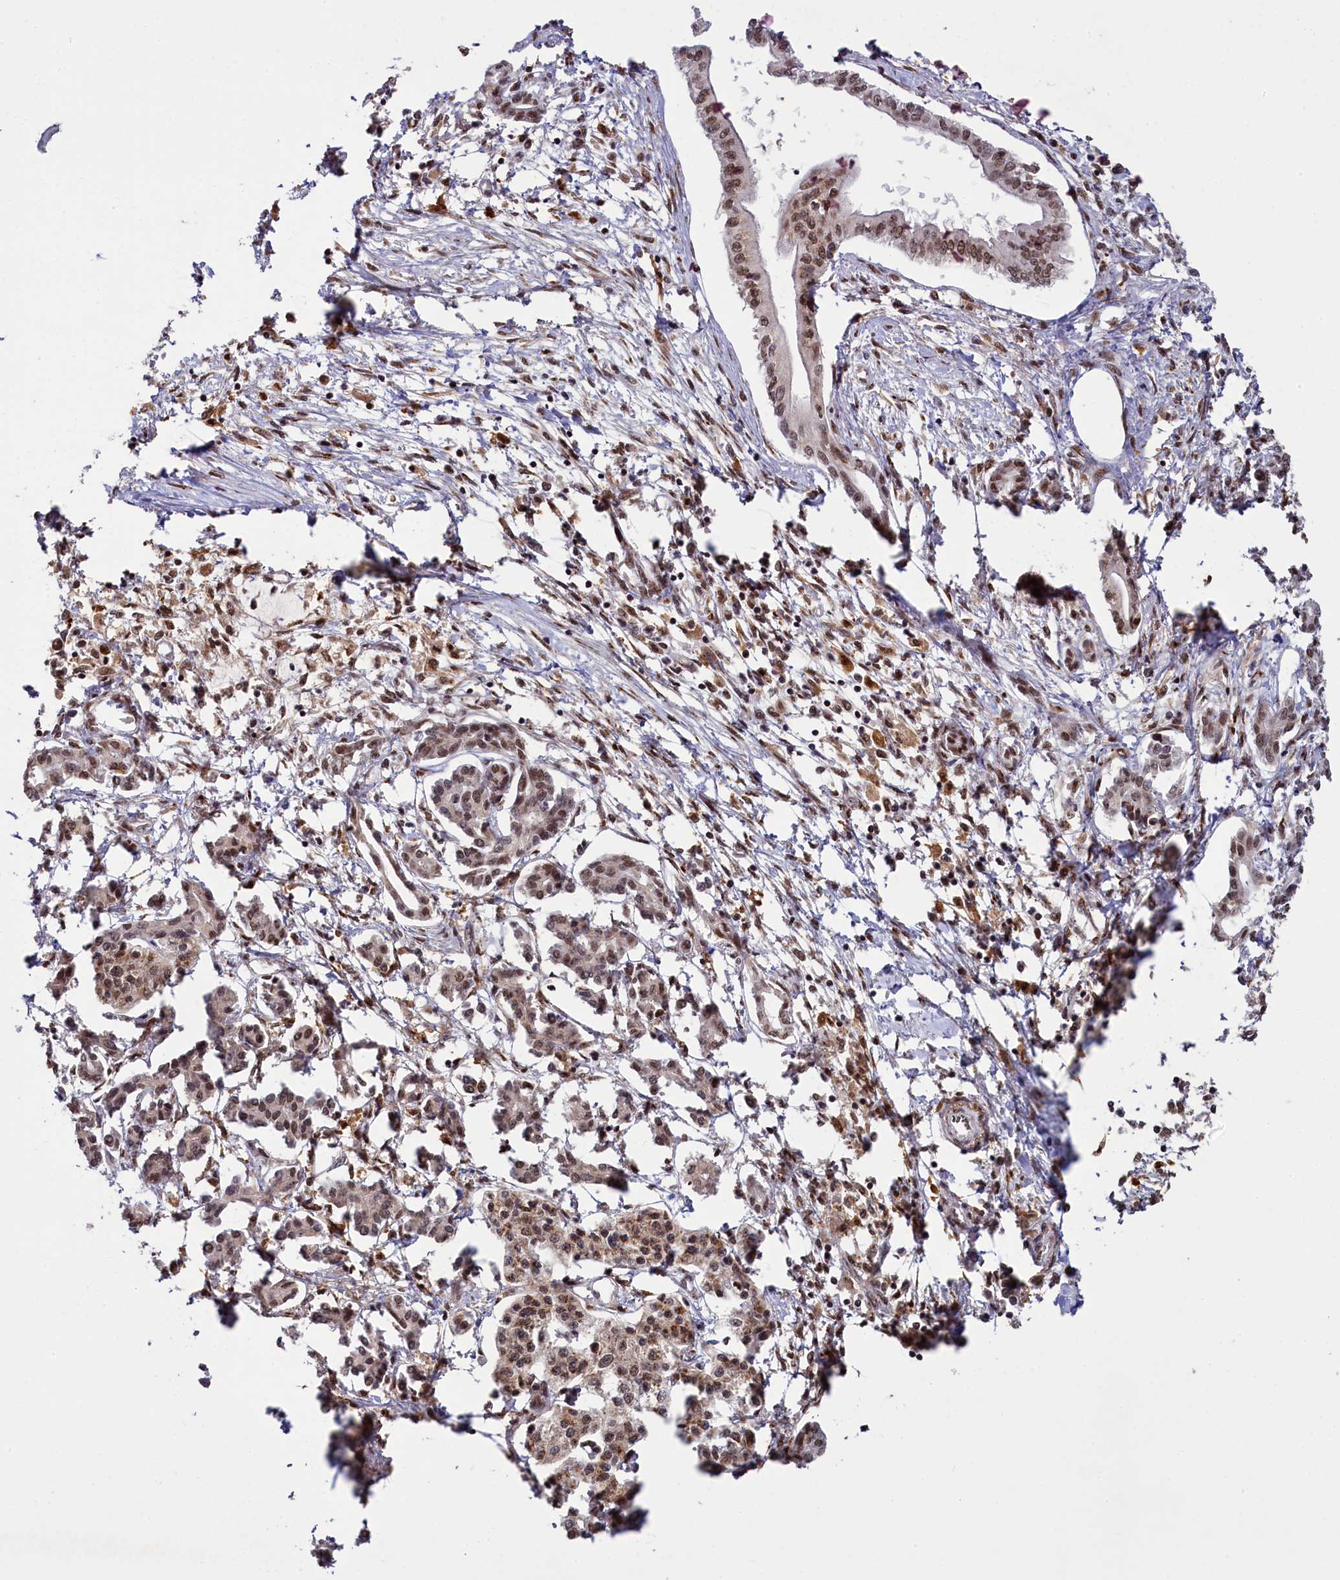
{"staining": {"intensity": "moderate", "quantity": ">75%", "location": "nuclear"}, "tissue": "pancreatic cancer", "cell_type": "Tumor cells", "image_type": "cancer", "snomed": [{"axis": "morphology", "description": "Adenocarcinoma, NOS"}, {"axis": "topography", "description": "Pancreas"}], "caption": "Tumor cells display medium levels of moderate nuclear positivity in about >75% of cells in human pancreatic cancer (adenocarcinoma).", "gene": "PPHLN1", "patient": {"sex": "female", "age": 50}}